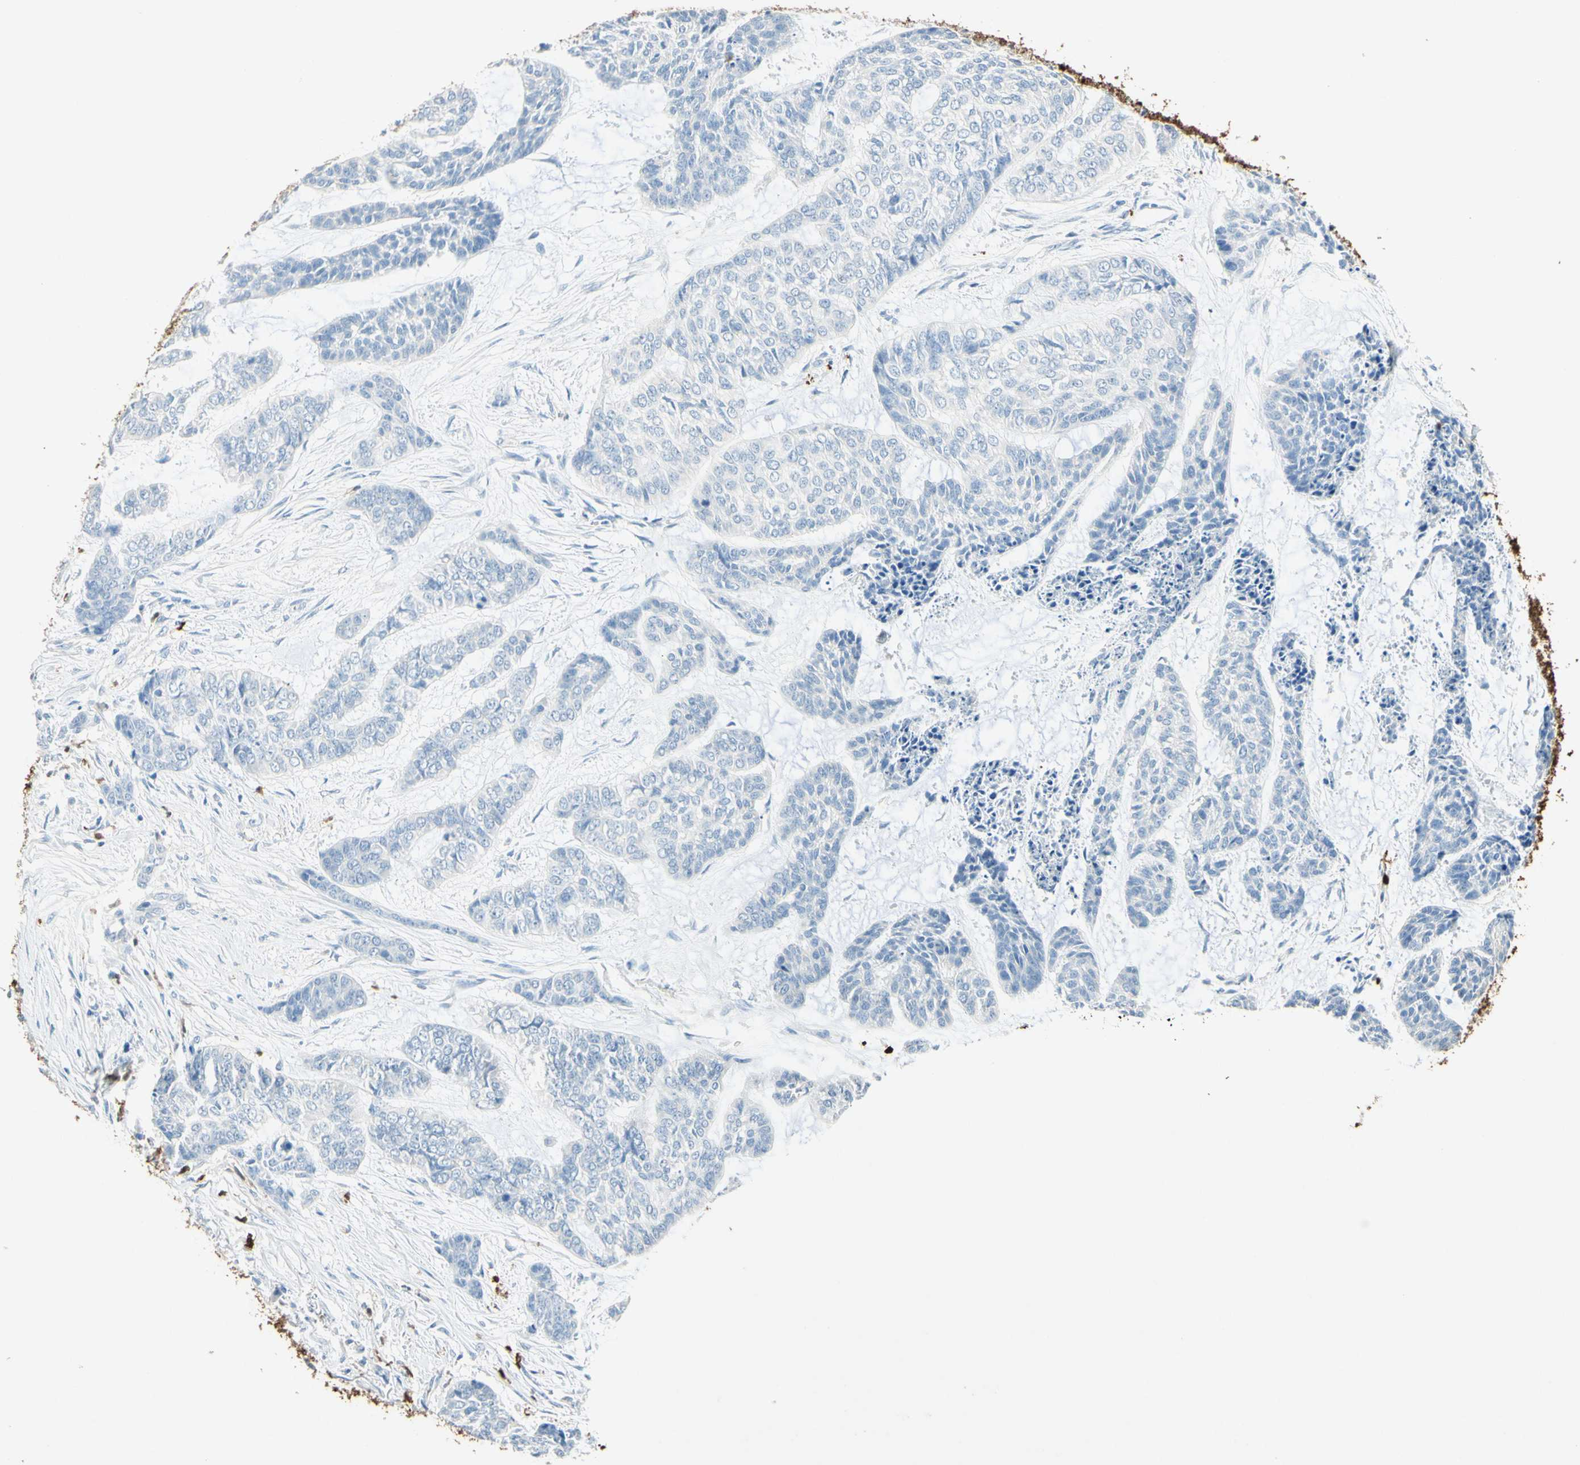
{"staining": {"intensity": "negative", "quantity": "none", "location": "none"}, "tissue": "skin cancer", "cell_type": "Tumor cells", "image_type": "cancer", "snomed": [{"axis": "morphology", "description": "Basal cell carcinoma"}, {"axis": "topography", "description": "Skin"}], "caption": "Tumor cells are negative for brown protein staining in basal cell carcinoma (skin).", "gene": "NFKBIZ", "patient": {"sex": "female", "age": 64}}